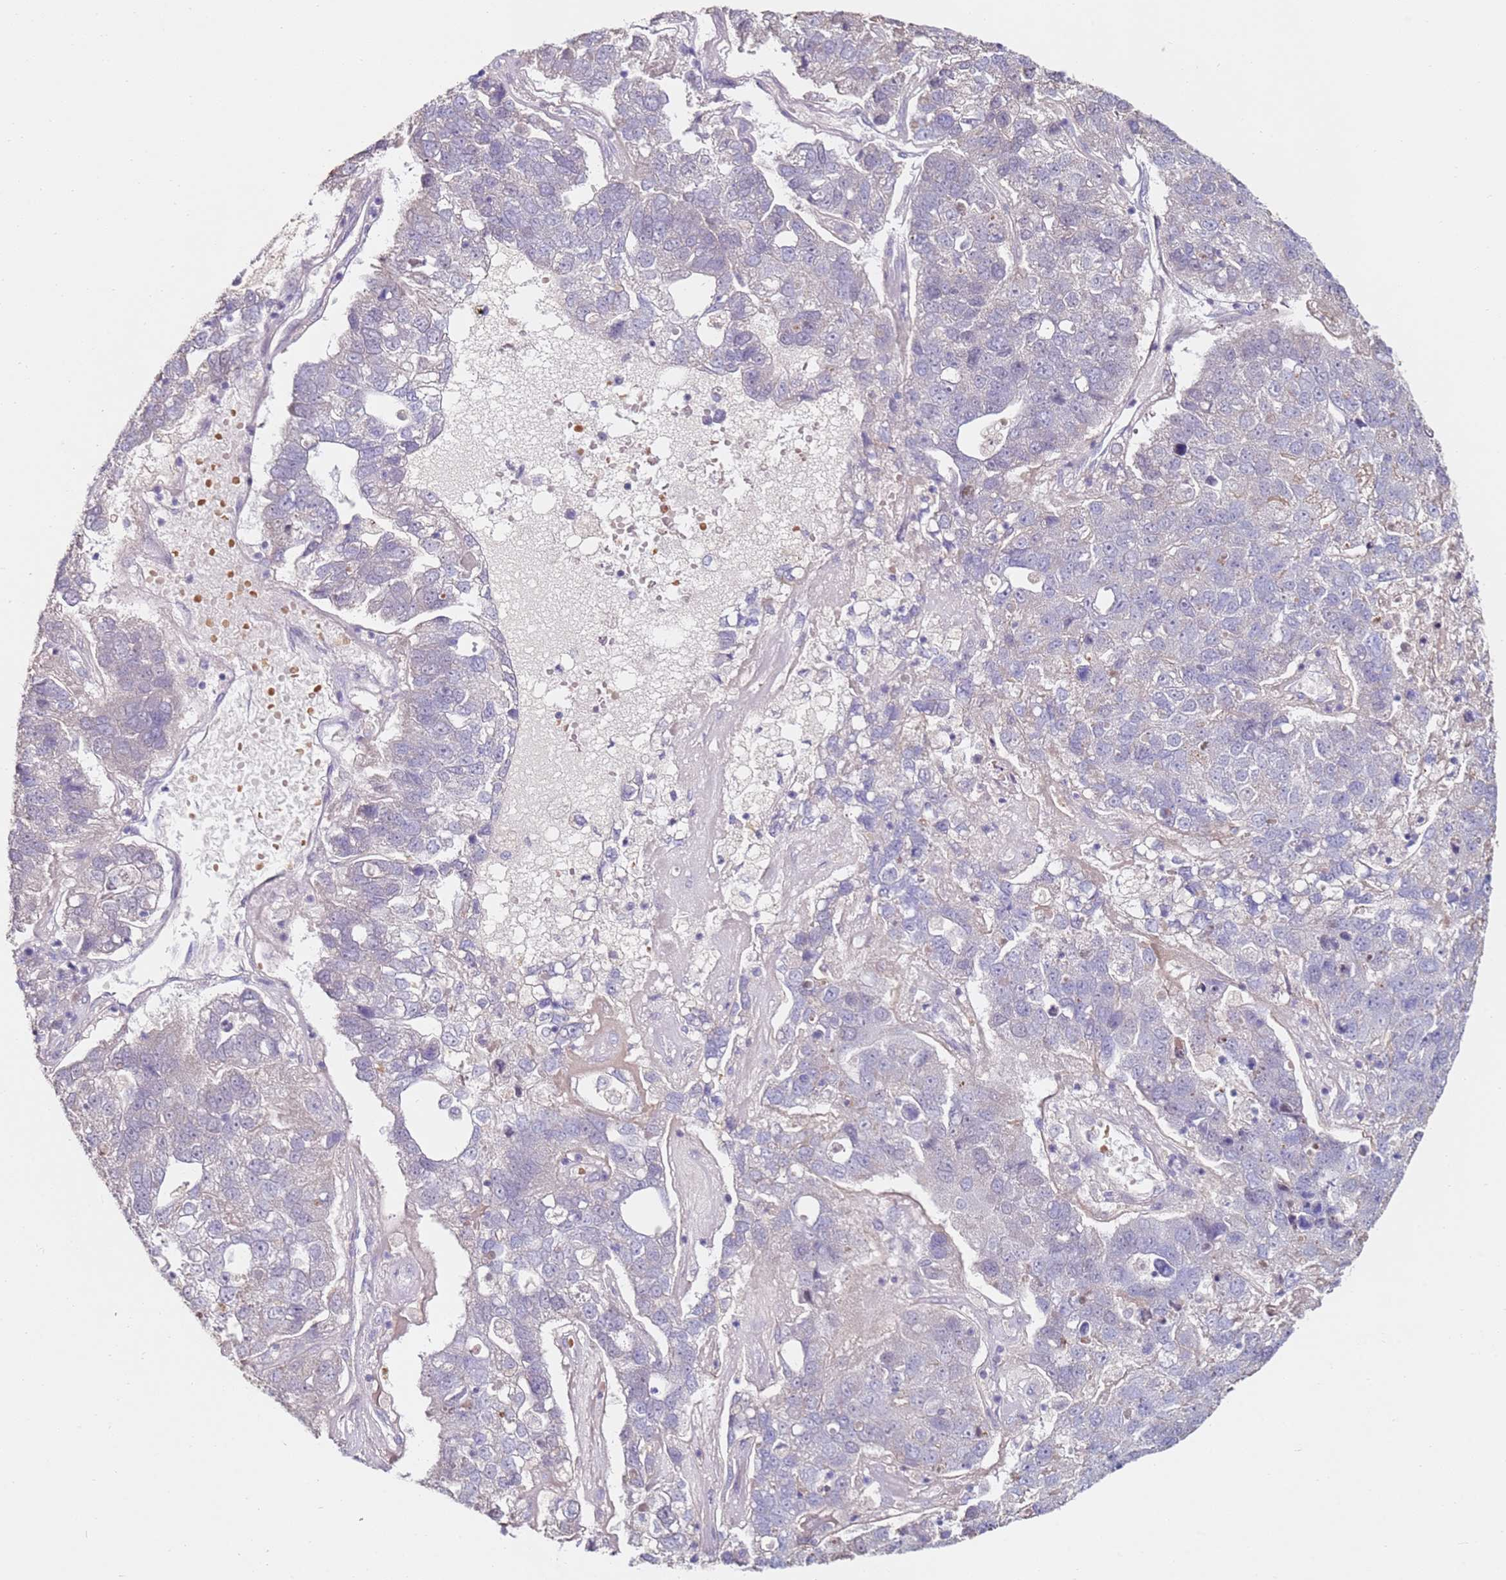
{"staining": {"intensity": "negative", "quantity": "none", "location": "none"}, "tissue": "pancreatic cancer", "cell_type": "Tumor cells", "image_type": "cancer", "snomed": [{"axis": "morphology", "description": "Adenocarcinoma, NOS"}, {"axis": "topography", "description": "Pancreas"}], "caption": "Immunohistochemistry (IHC) of human pancreatic cancer (adenocarcinoma) exhibits no positivity in tumor cells. Nuclei are stained in blue.", "gene": "RARS2", "patient": {"sex": "female", "age": 61}}